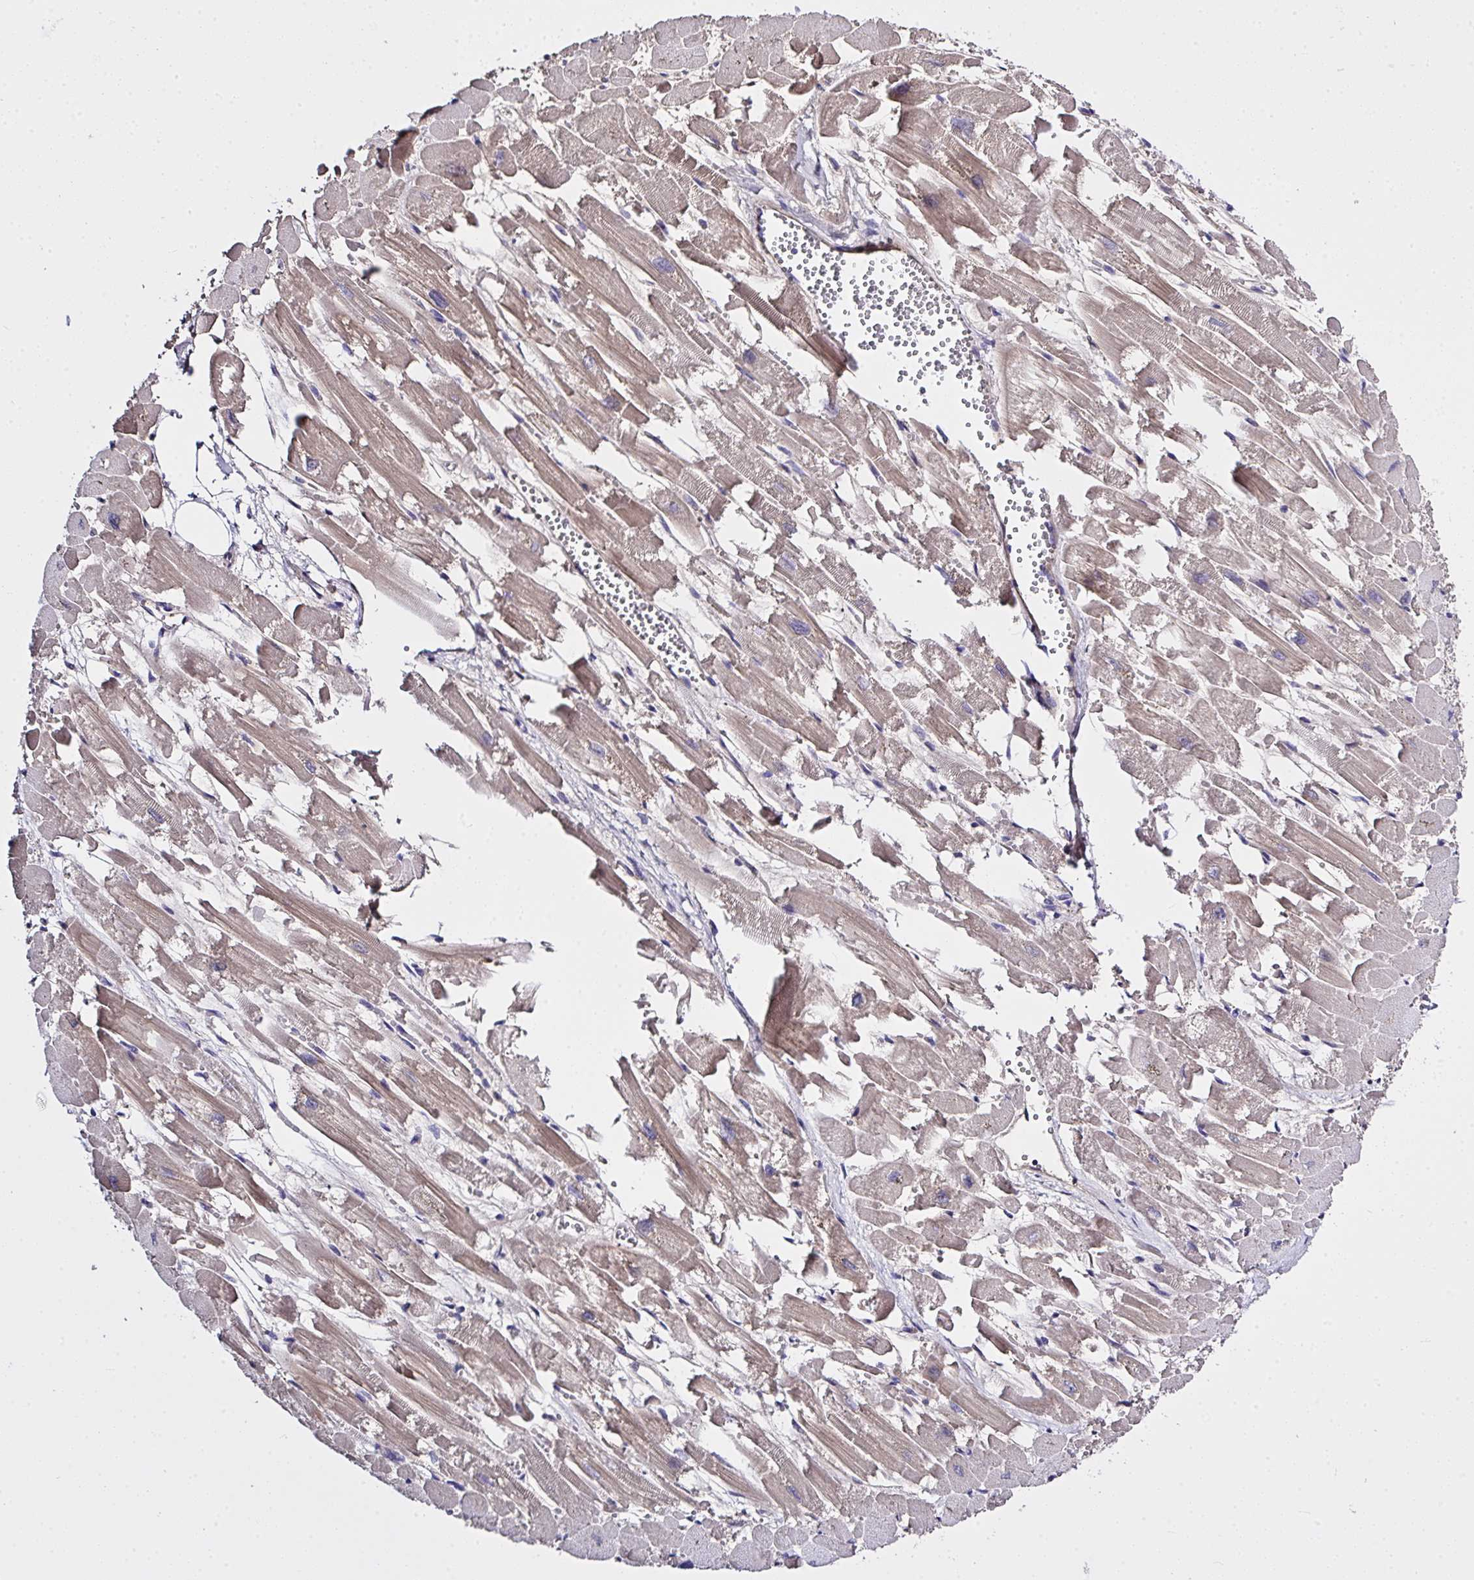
{"staining": {"intensity": "weak", "quantity": "25%-75%", "location": "cytoplasmic/membranous"}, "tissue": "heart muscle", "cell_type": "Cardiomyocytes", "image_type": "normal", "snomed": [{"axis": "morphology", "description": "Normal tissue, NOS"}, {"axis": "topography", "description": "Heart"}], "caption": "This is a histology image of immunohistochemistry staining of unremarkable heart muscle, which shows weak expression in the cytoplasmic/membranous of cardiomyocytes.", "gene": "ZNF813", "patient": {"sex": "female", "age": 52}}